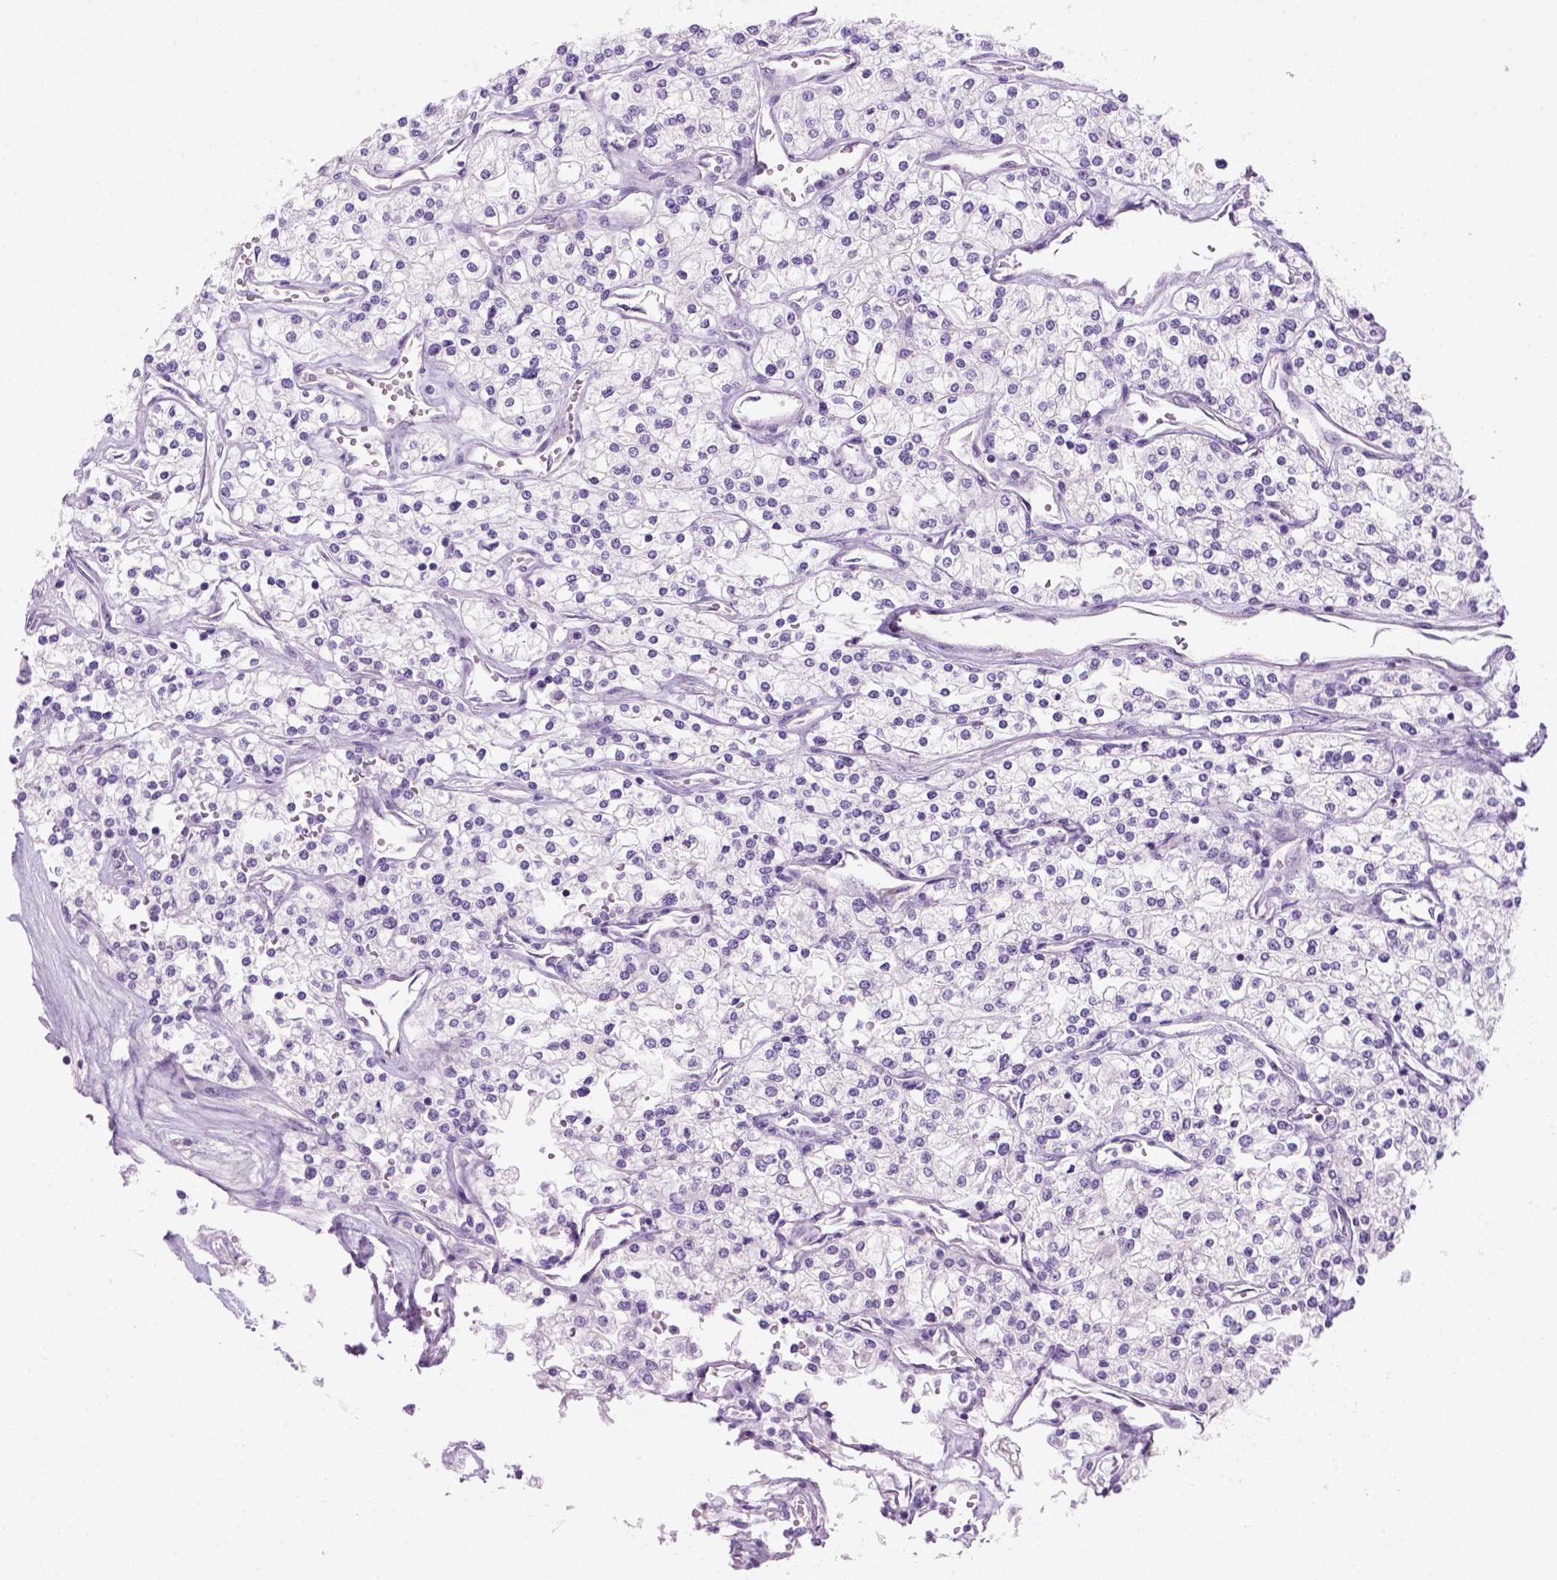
{"staining": {"intensity": "negative", "quantity": "none", "location": "none"}, "tissue": "renal cancer", "cell_type": "Tumor cells", "image_type": "cancer", "snomed": [{"axis": "morphology", "description": "Adenocarcinoma, NOS"}, {"axis": "topography", "description": "Kidney"}], "caption": "Immunohistochemistry photomicrograph of neoplastic tissue: renal cancer (adenocarcinoma) stained with DAB (3,3'-diaminobenzidine) displays no significant protein expression in tumor cells.", "gene": "DNAH11", "patient": {"sex": "male", "age": 80}}